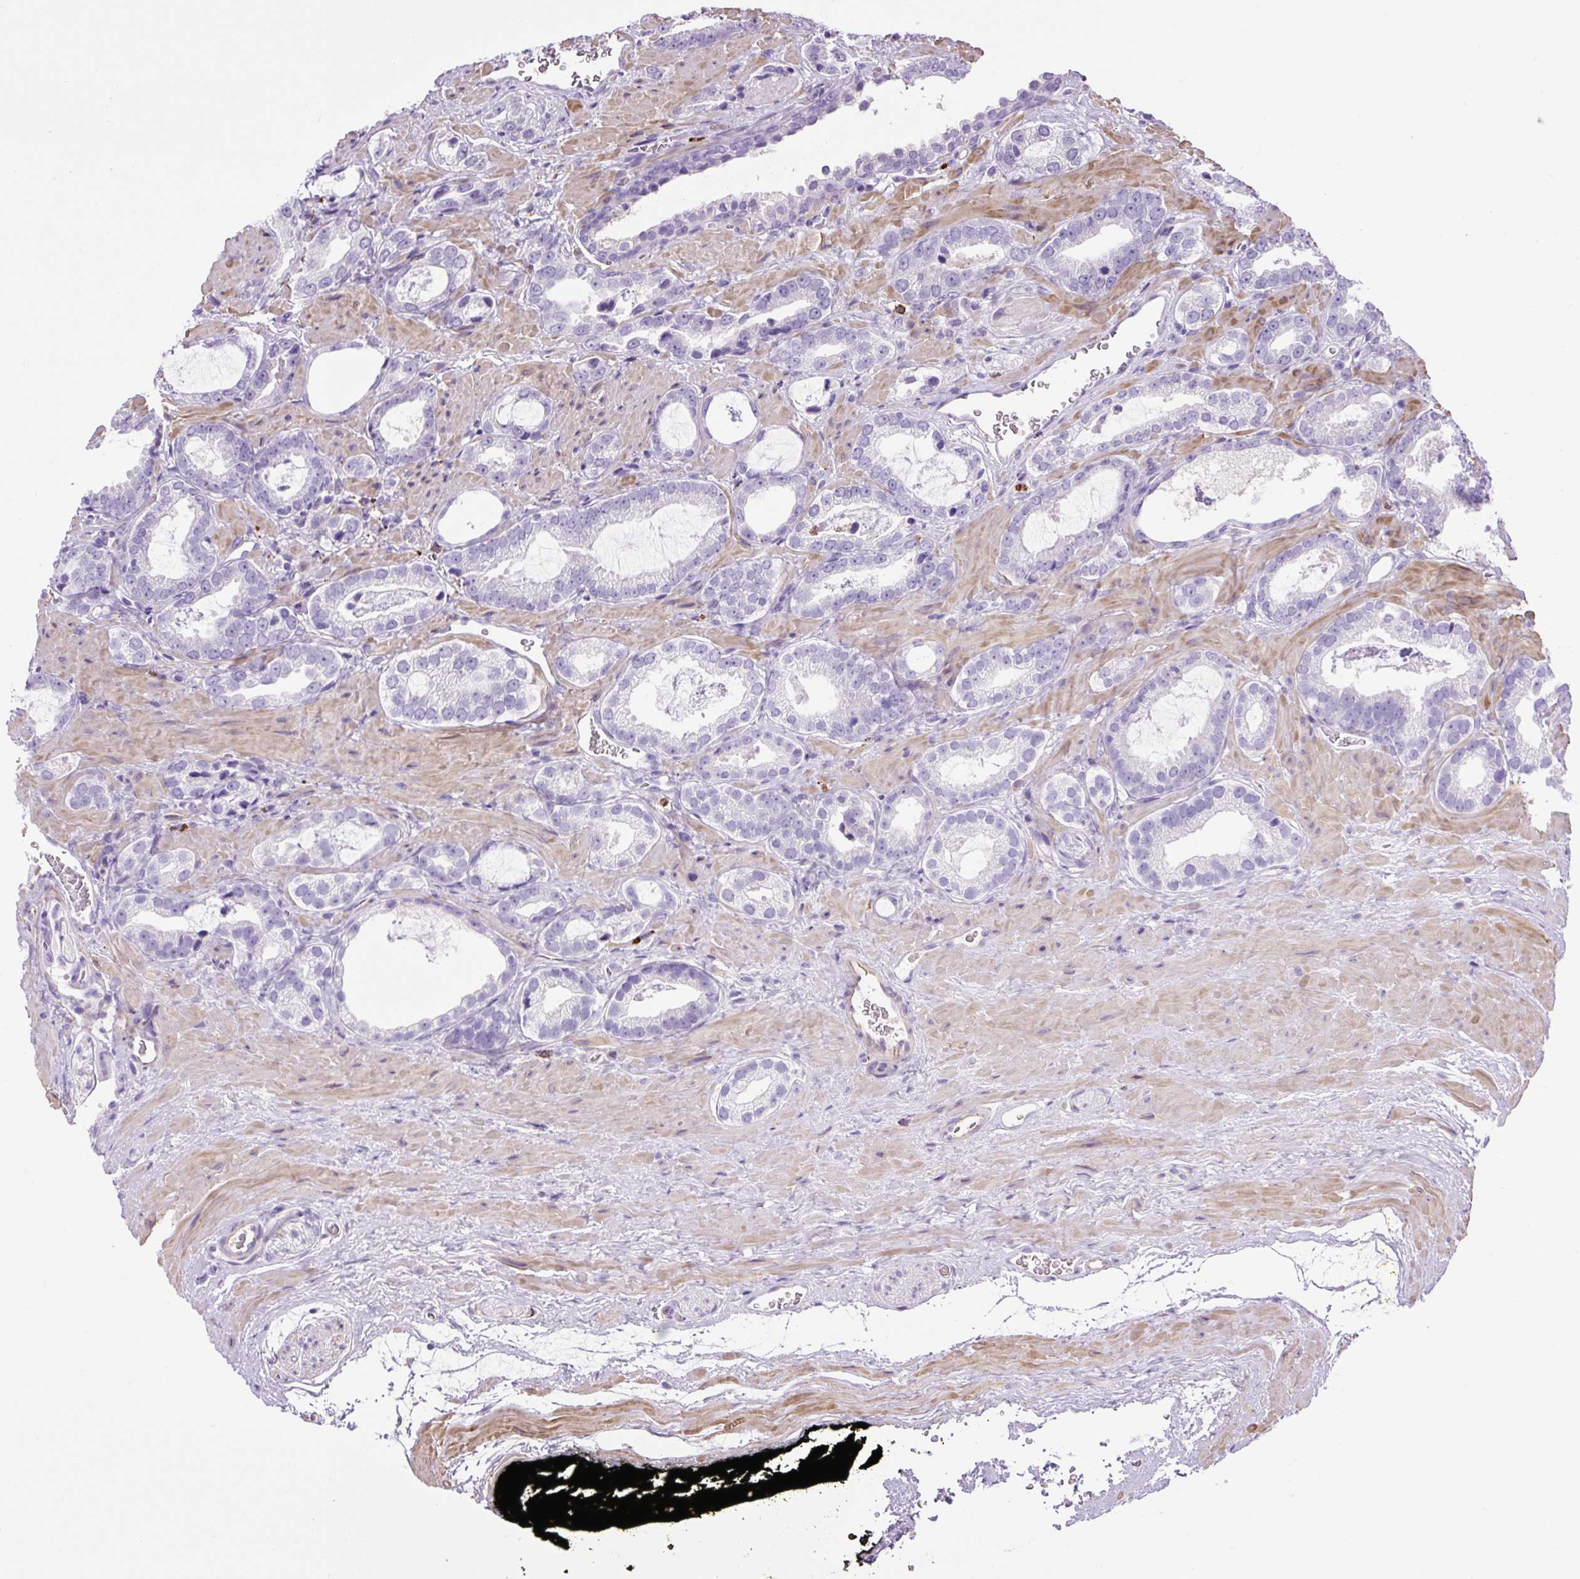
{"staining": {"intensity": "negative", "quantity": "none", "location": "none"}, "tissue": "prostate cancer", "cell_type": "Tumor cells", "image_type": "cancer", "snomed": [{"axis": "morphology", "description": "Adenocarcinoma, Low grade"}, {"axis": "topography", "description": "Prostate"}], "caption": "Immunohistochemical staining of prostate cancer (adenocarcinoma (low-grade)) demonstrates no significant staining in tumor cells.", "gene": "VWA7", "patient": {"sex": "male", "age": 62}}